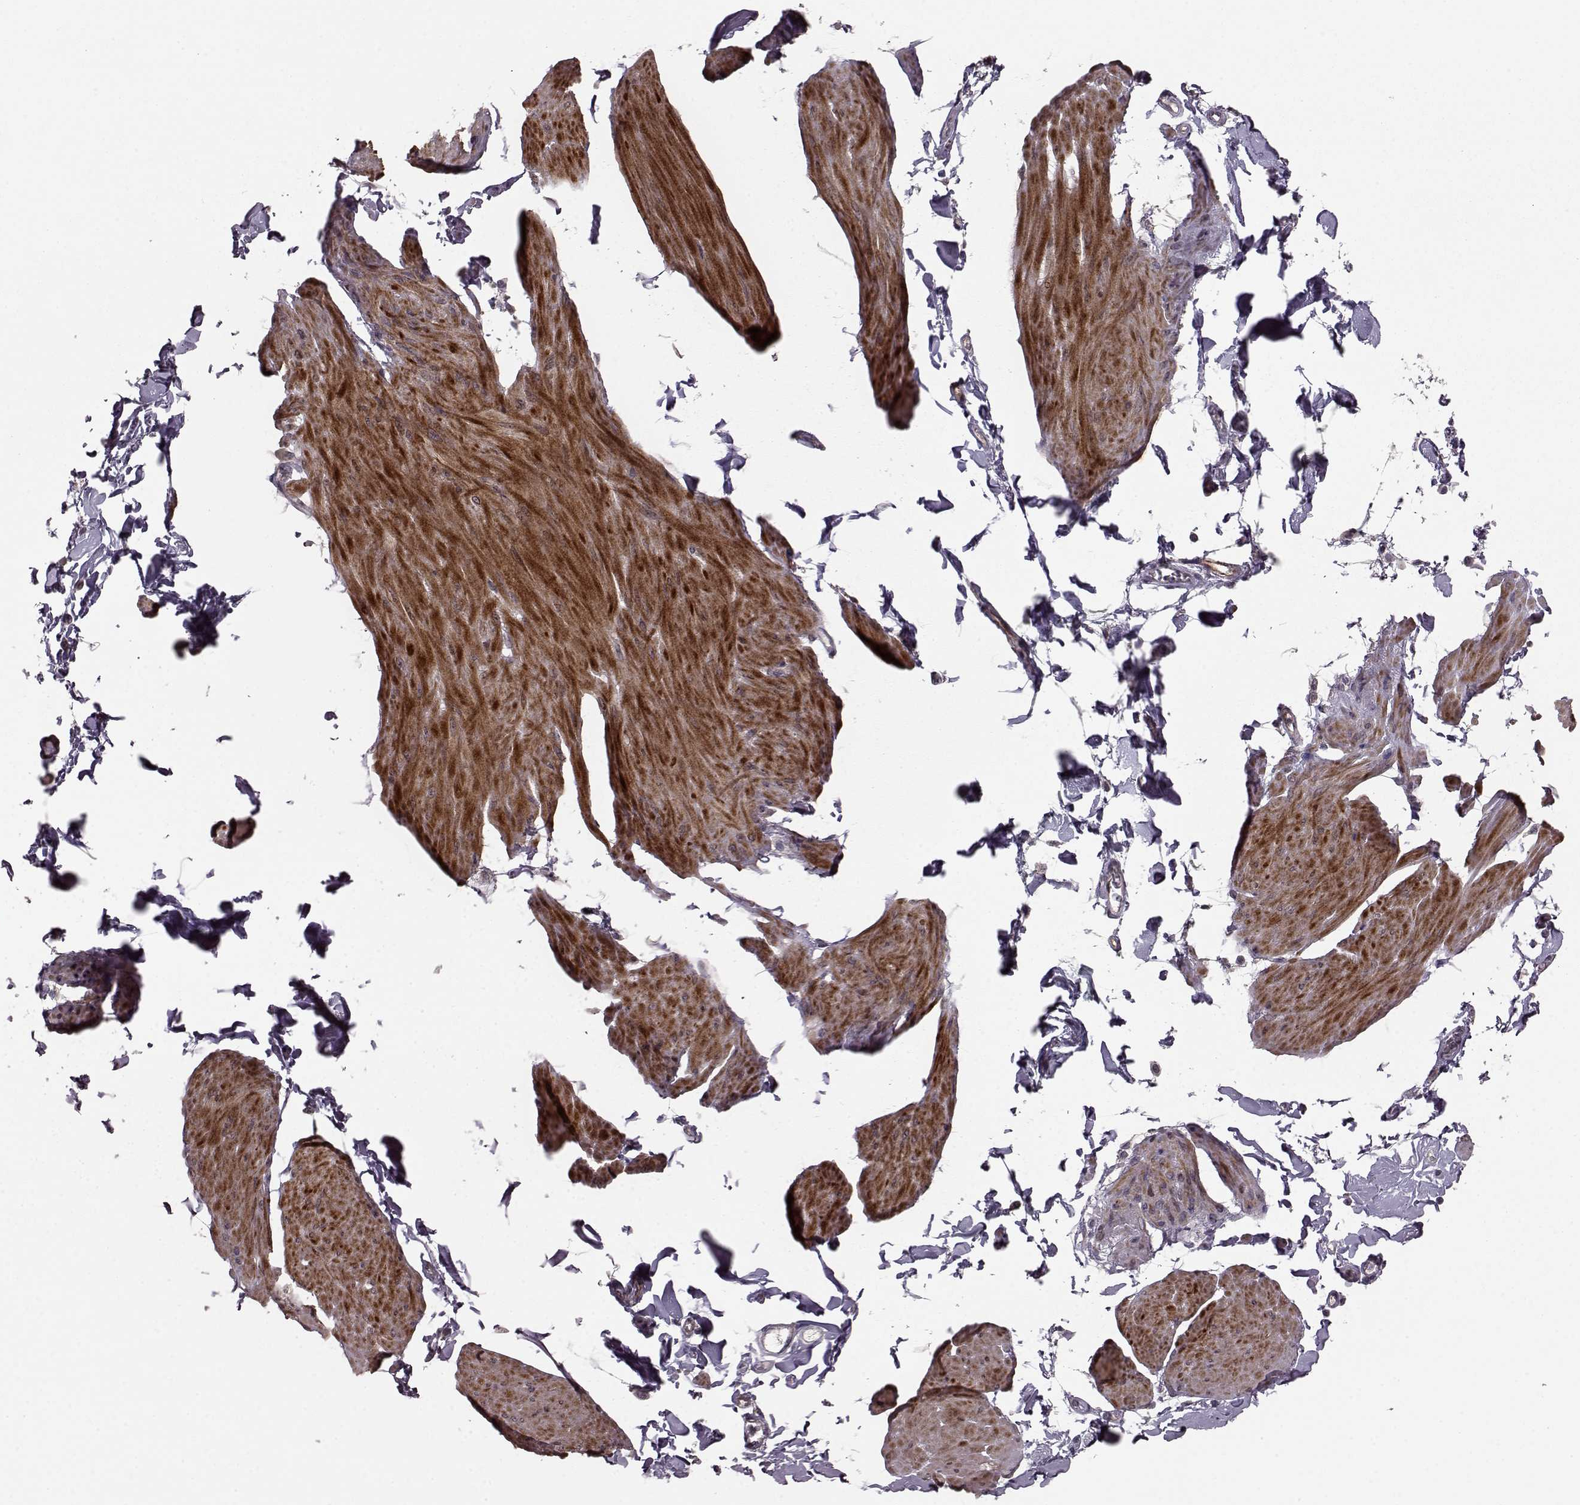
{"staining": {"intensity": "strong", "quantity": "25%-75%", "location": "cytoplasmic/membranous"}, "tissue": "smooth muscle", "cell_type": "Smooth muscle cells", "image_type": "normal", "snomed": [{"axis": "morphology", "description": "Normal tissue, NOS"}, {"axis": "topography", "description": "Adipose tissue"}, {"axis": "topography", "description": "Smooth muscle"}, {"axis": "topography", "description": "Peripheral nerve tissue"}], "caption": "Unremarkable smooth muscle reveals strong cytoplasmic/membranous positivity in about 25%-75% of smooth muscle cells, visualized by immunohistochemistry.", "gene": "SYNPO", "patient": {"sex": "male", "age": 83}}